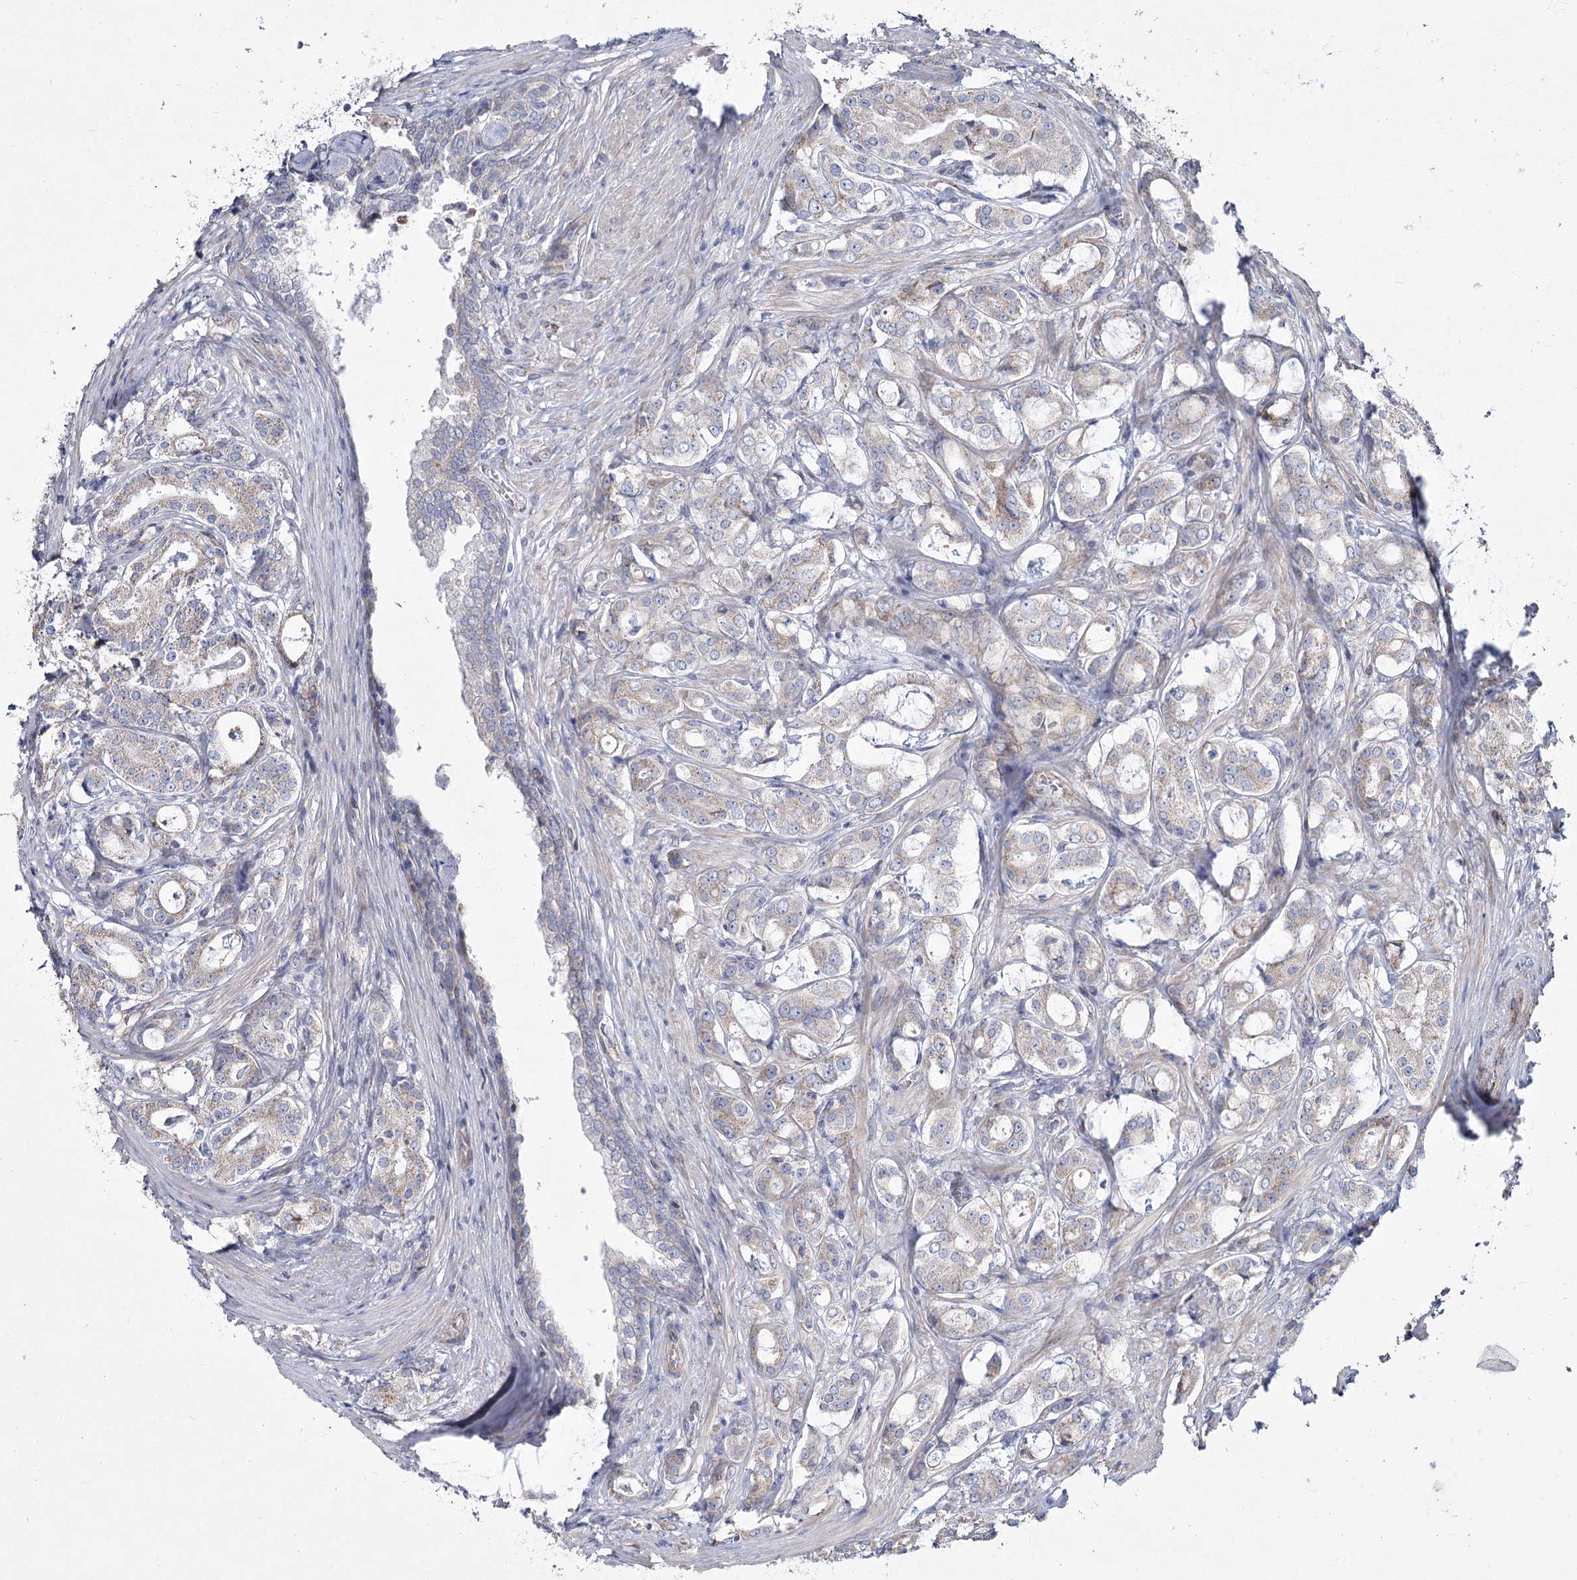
{"staining": {"intensity": "weak", "quantity": "<25%", "location": "cytoplasmic/membranous"}, "tissue": "prostate cancer", "cell_type": "Tumor cells", "image_type": "cancer", "snomed": [{"axis": "morphology", "description": "Adenocarcinoma, High grade"}, {"axis": "topography", "description": "Prostate"}], "caption": "IHC of prostate high-grade adenocarcinoma displays no expression in tumor cells.", "gene": "ME3", "patient": {"sex": "male", "age": 63}}